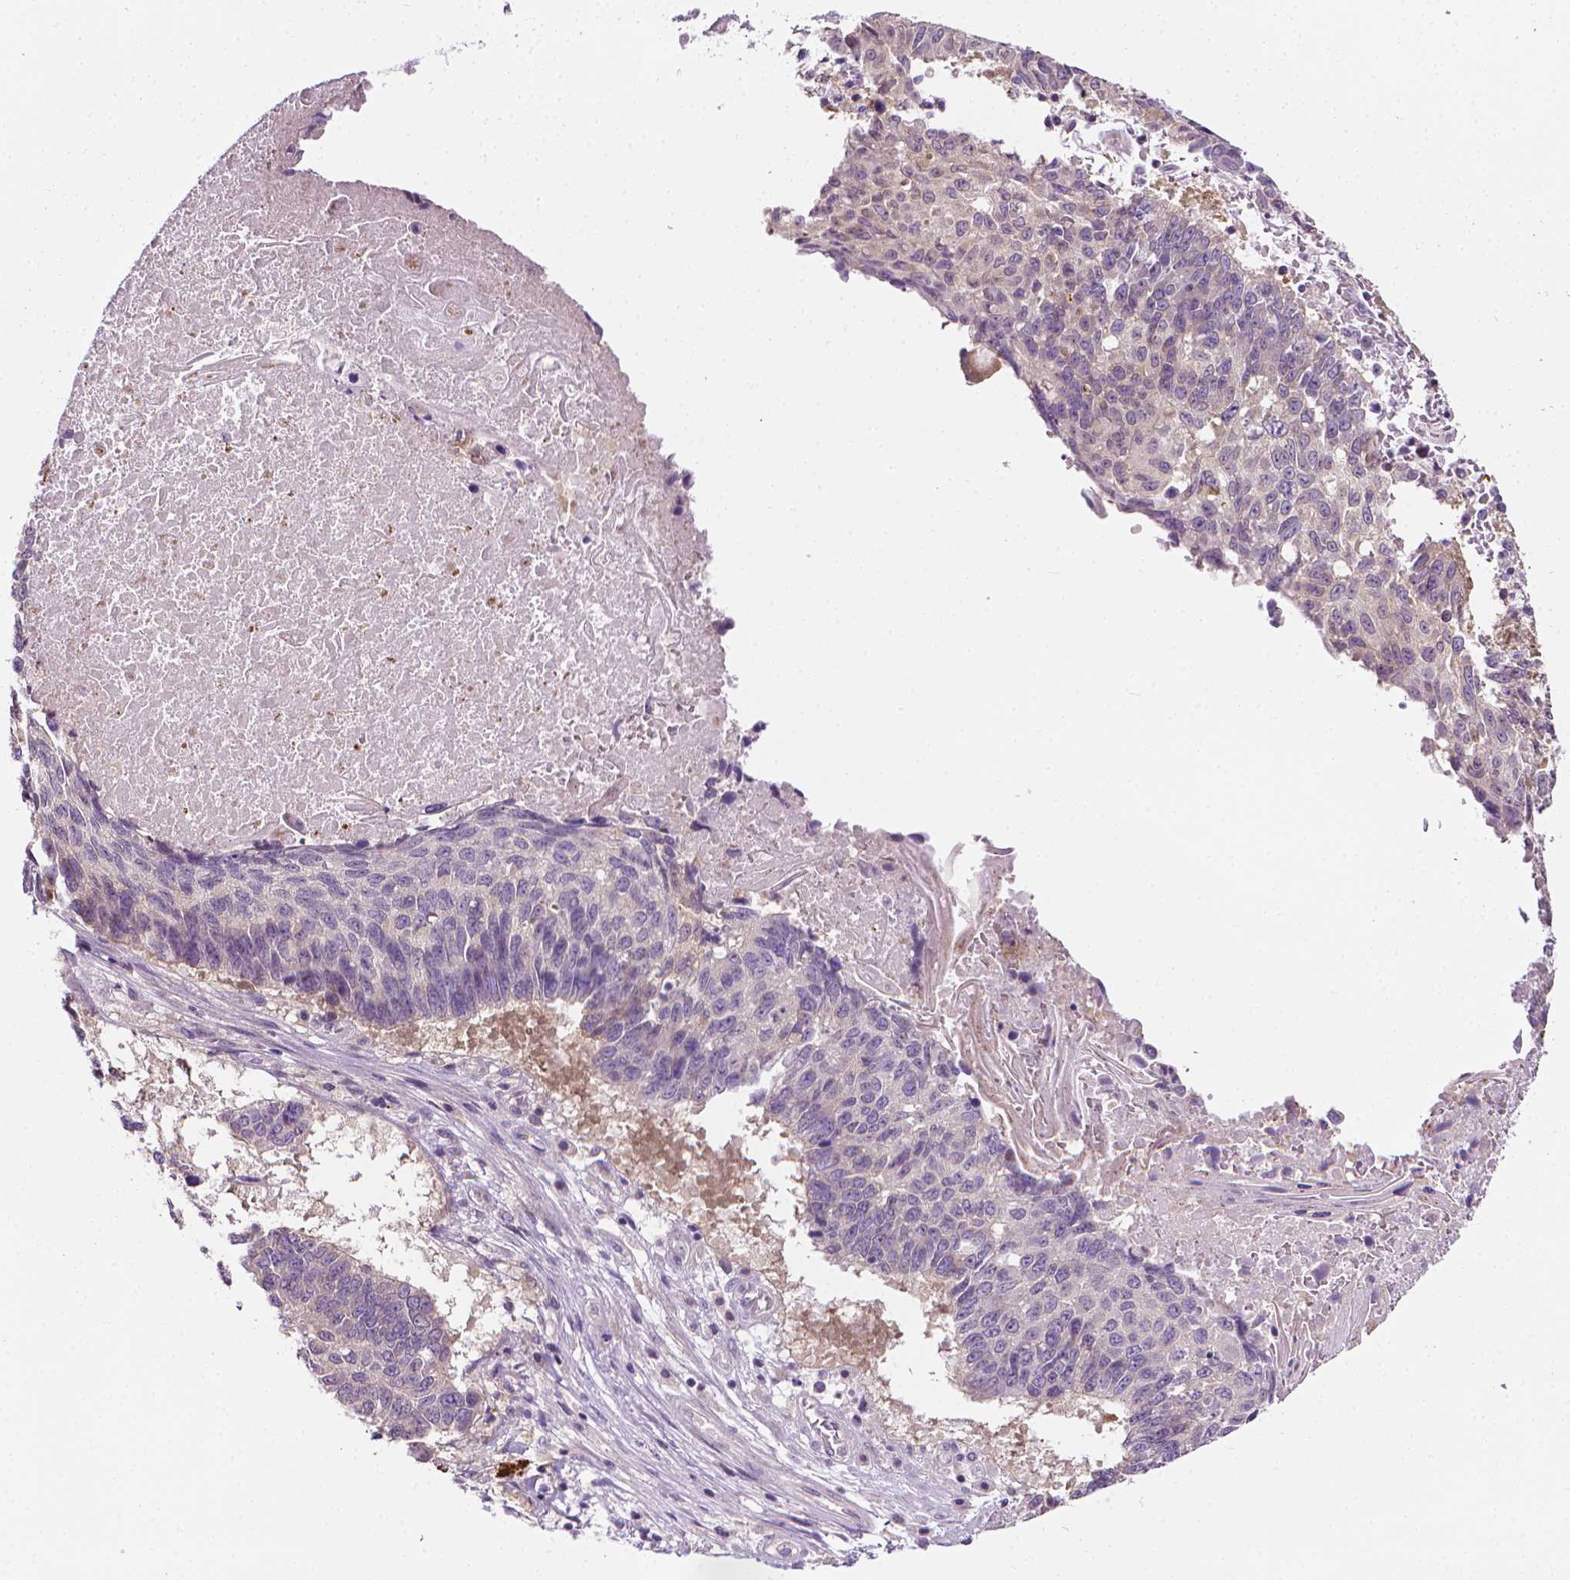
{"staining": {"intensity": "negative", "quantity": "none", "location": "none"}, "tissue": "lung cancer", "cell_type": "Tumor cells", "image_type": "cancer", "snomed": [{"axis": "morphology", "description": "Squamous cell carcinoma, NOS"}, {"axis": "topography", "description": "Lung"}], "caption": "Tumor cells show no significant positivity in lung cancer.", "gene": "MCOLN3", "patient": {"sex": "male", "age": 73}}